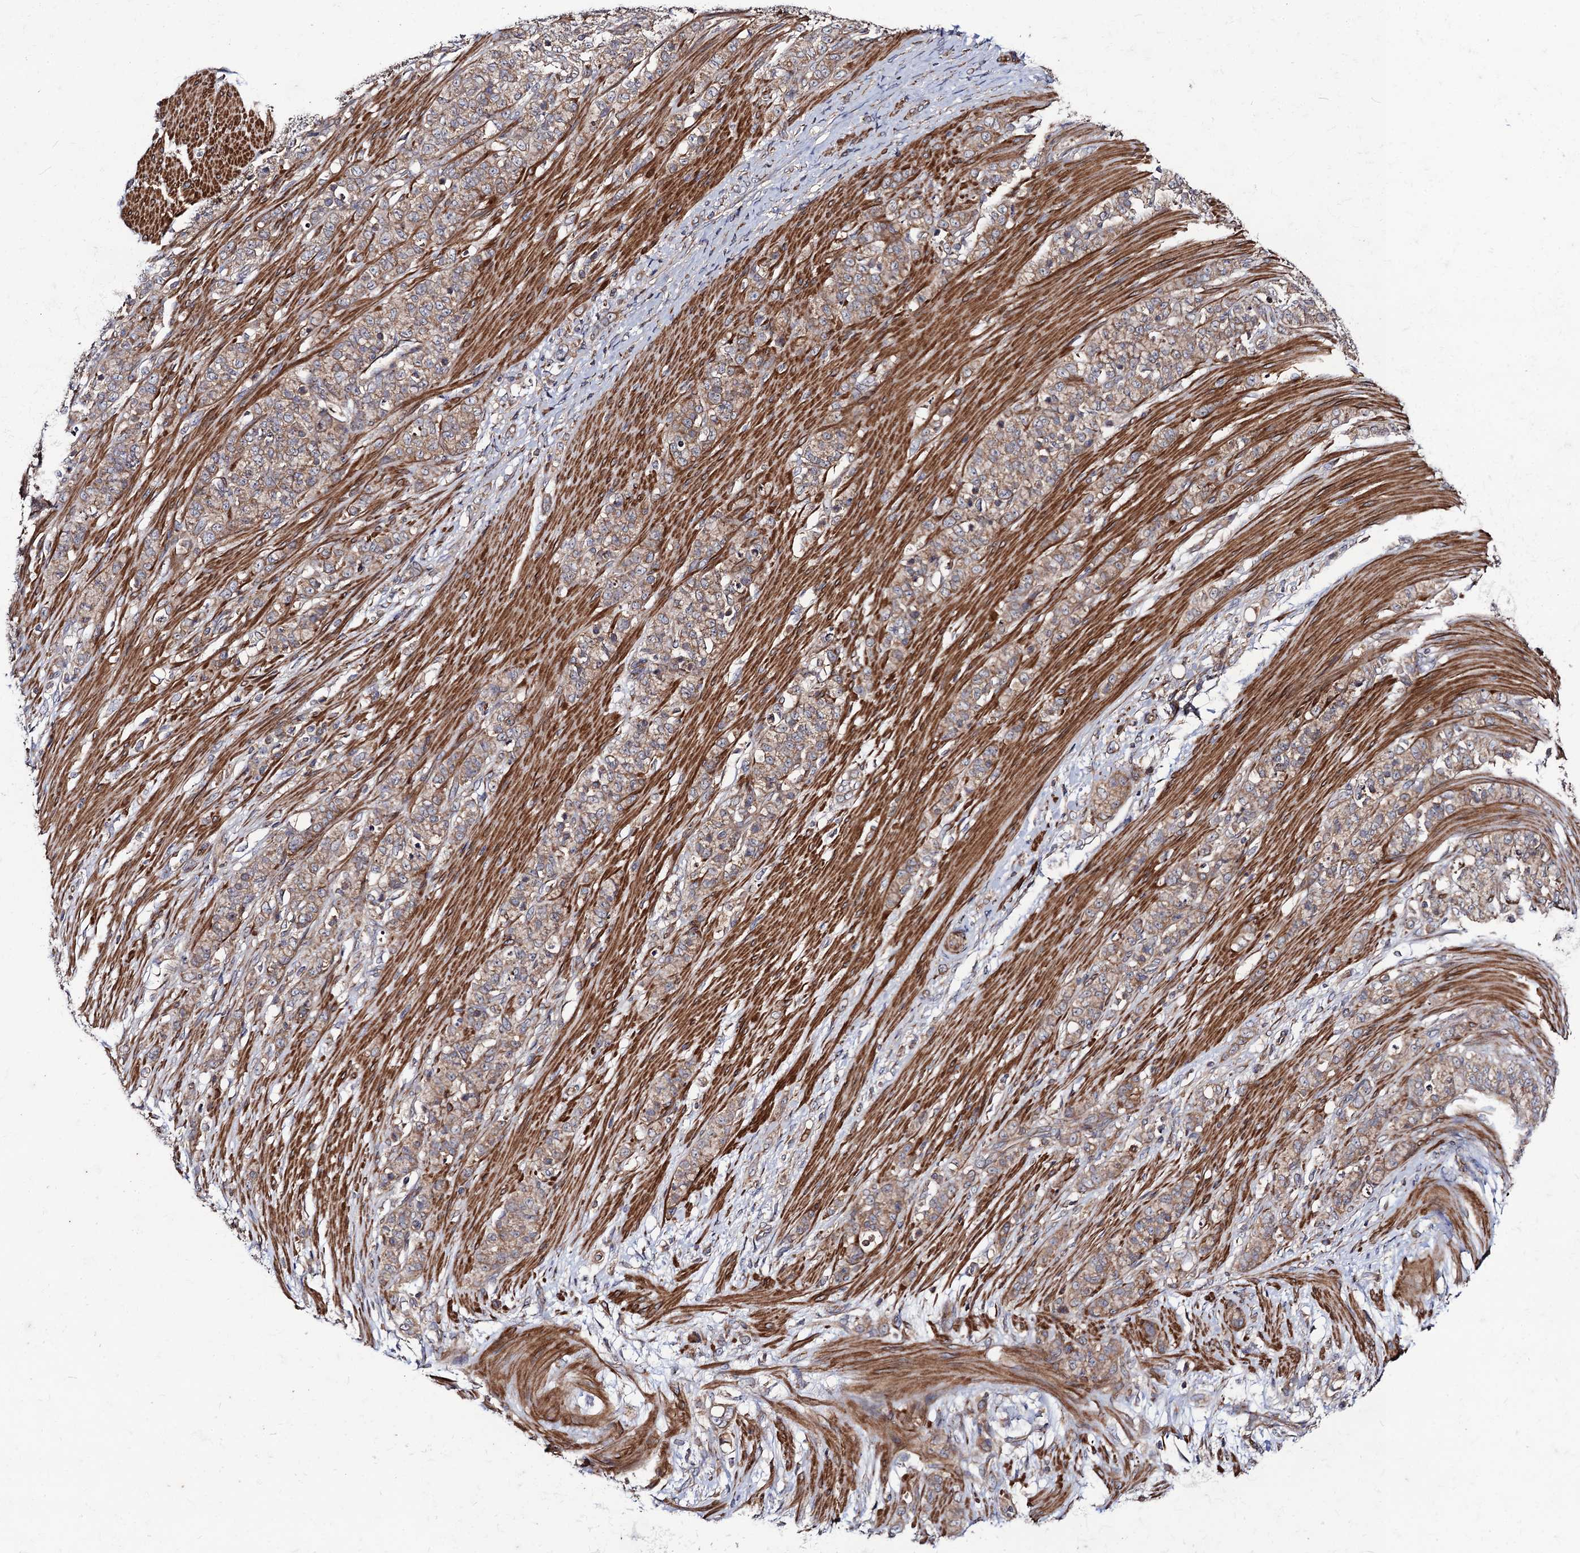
{"staining": {"intensity": "weak", "quantity": ">75%", "location": "cytoplasmic/membranous"}, "tissue": "stomach cancer", "cell_type": "Tumor cells", "image_type": "cancer", "snomed": [{"axis": "morphology", "description": "Adenocarcinoma, NOS"}, {"axis": "topography", "description": "Stomach"}], "caption": "Adenocarcinoma (stomach) was stained to show a protein in brown. There is low levels of weak cytoplasmic/membranous expression in approximately >75% of tumor cells. The staining was performed using DAB (3,3'-diaminobenzidine) to visualize the protein expression in brown, while the nuclei were stained in blue with hematoxylin (Magnification: 20x).", "gene": "DYDC1", "patient": {"sex": "female", "age": 79}}